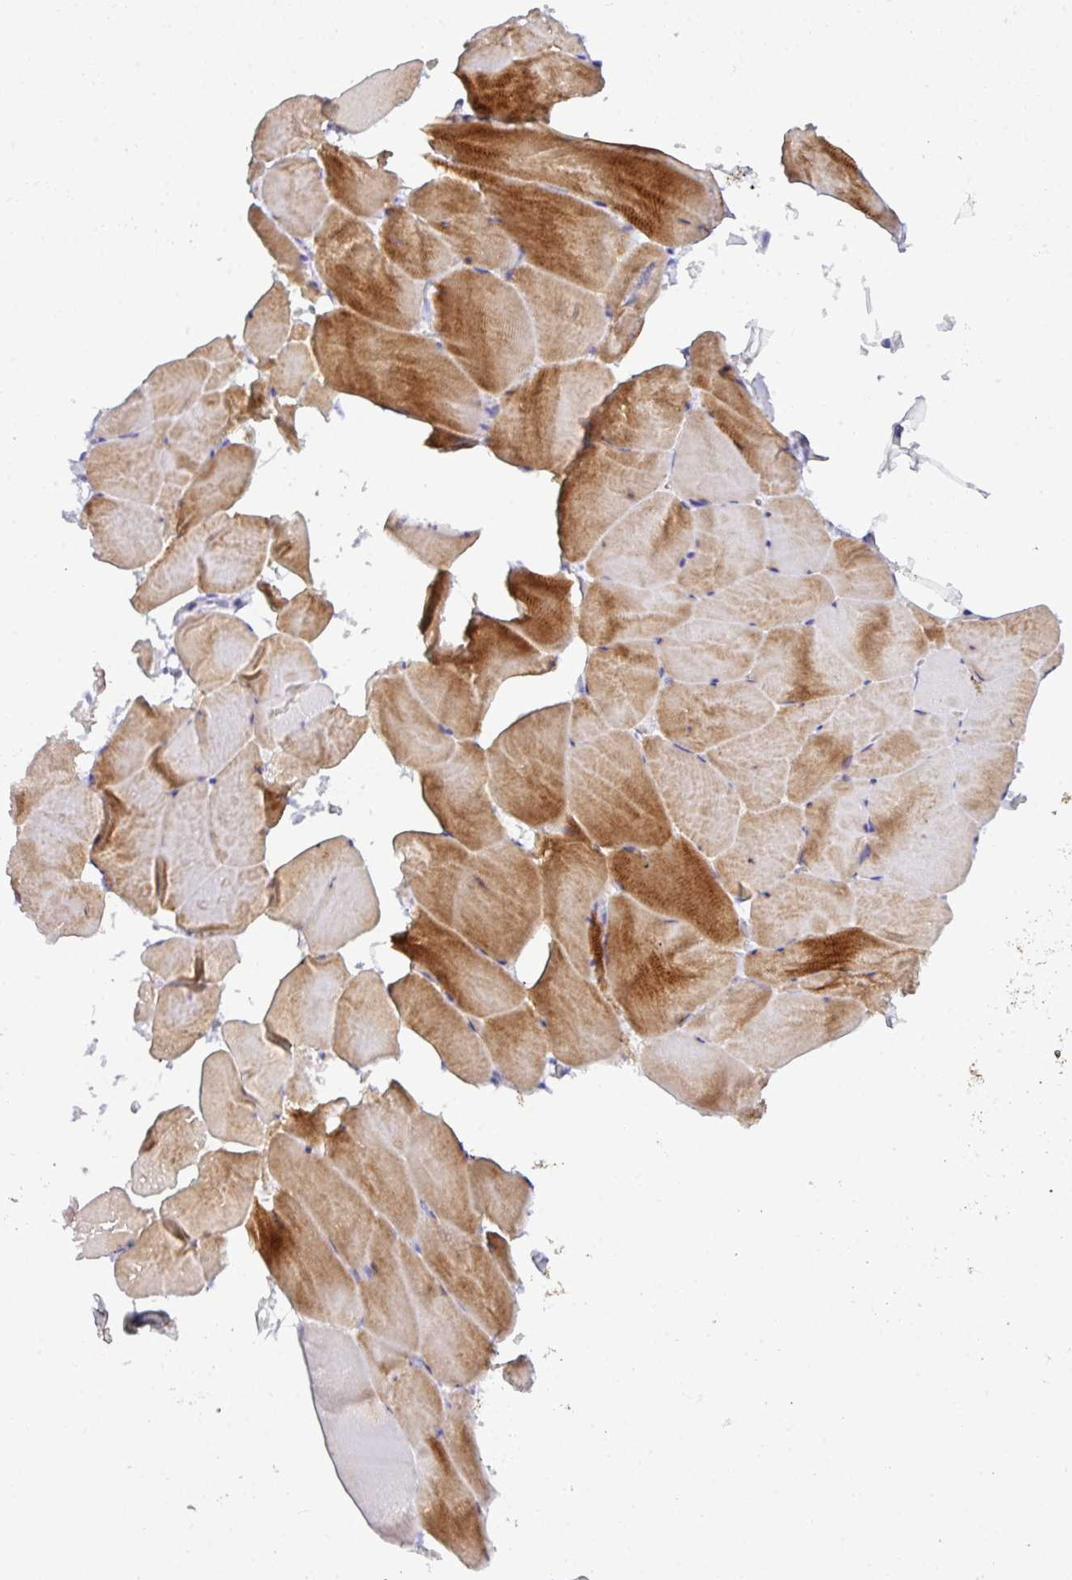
{"staining": {"intensity": "moderate", "quantity": "25%-75%", "location": "cytoplasmic/membranous"}, "tissue": "skeletal muscle", "cell_type": "Myocytes", "image_type": "normal", "snomed": [{"axis": "morphology", "description": "Normal tissue, NOS"}, {"axis": "topography", "description": "Skeletal muscle"}], "caption": "A medium amount of moderate cytoplasmic/membranous expression is seen in about 25%-75% of myocytes in benign skeletal muscle. (DAB (3,3'-diaminobenzidine) IHC, brown staining for protein, blue staining for nuclei).", "gene": "MRM2", "patient": {"sex": "female", "age": 64}}